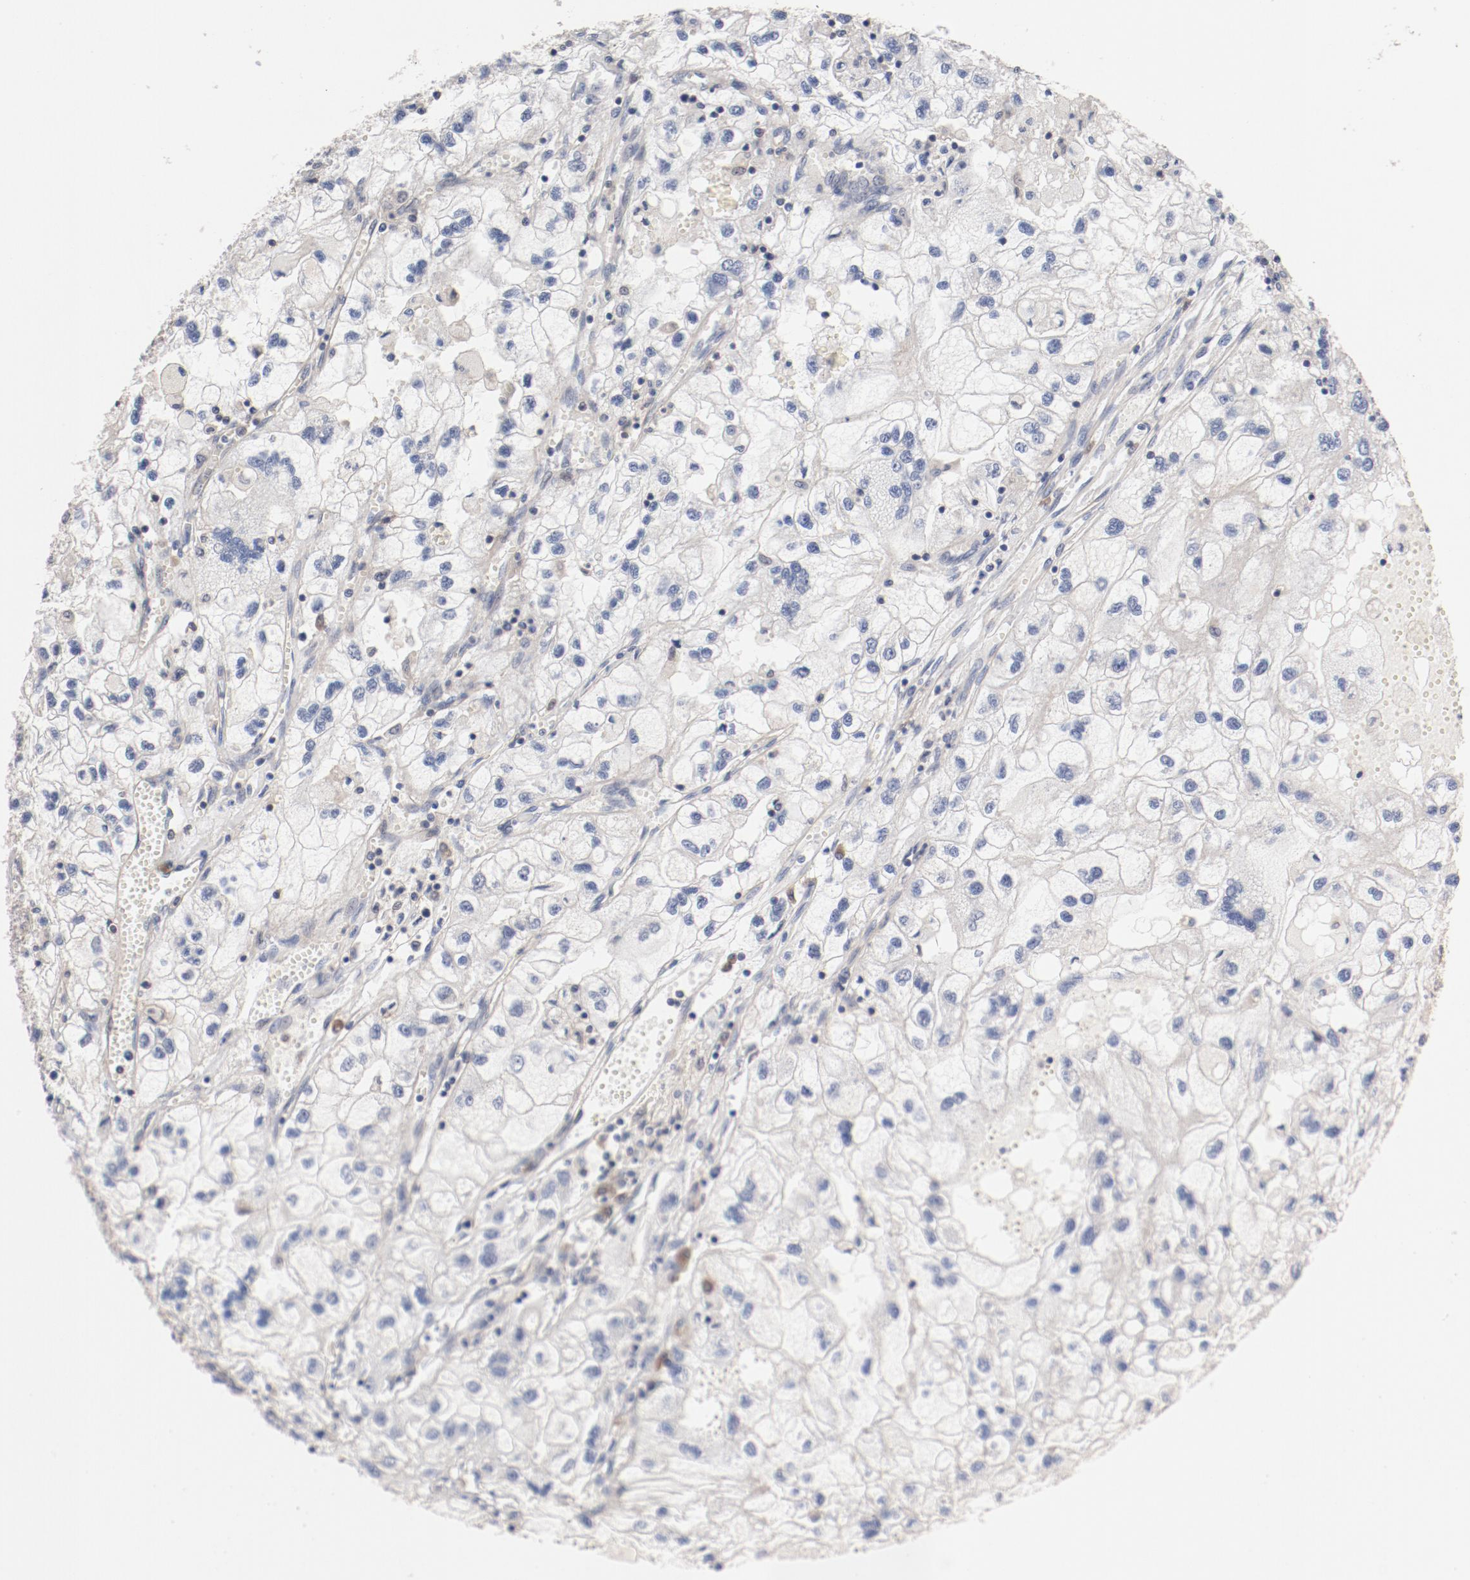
{"staining": {"intensity": "negative", "quantity": "none", "location": "none"}, "tissue": "renal cancer", "cell_type": "Tumor cells", "image_type": "cancer", "snomed": [{"axis": "morphology", "description": "Normal tissue, NOS"}, {"axis": "morphology", "description": "Adenocarcinoma, NOS"}, {"axis": "topography", "description": "Kidney"}], "caption": "Human adenocarcinoma (renal) stained for a protein using IHC displays no positivity in tumor cells.", "gene": "PITPNM2", "patient": {"sex": "male", "age": 71}}